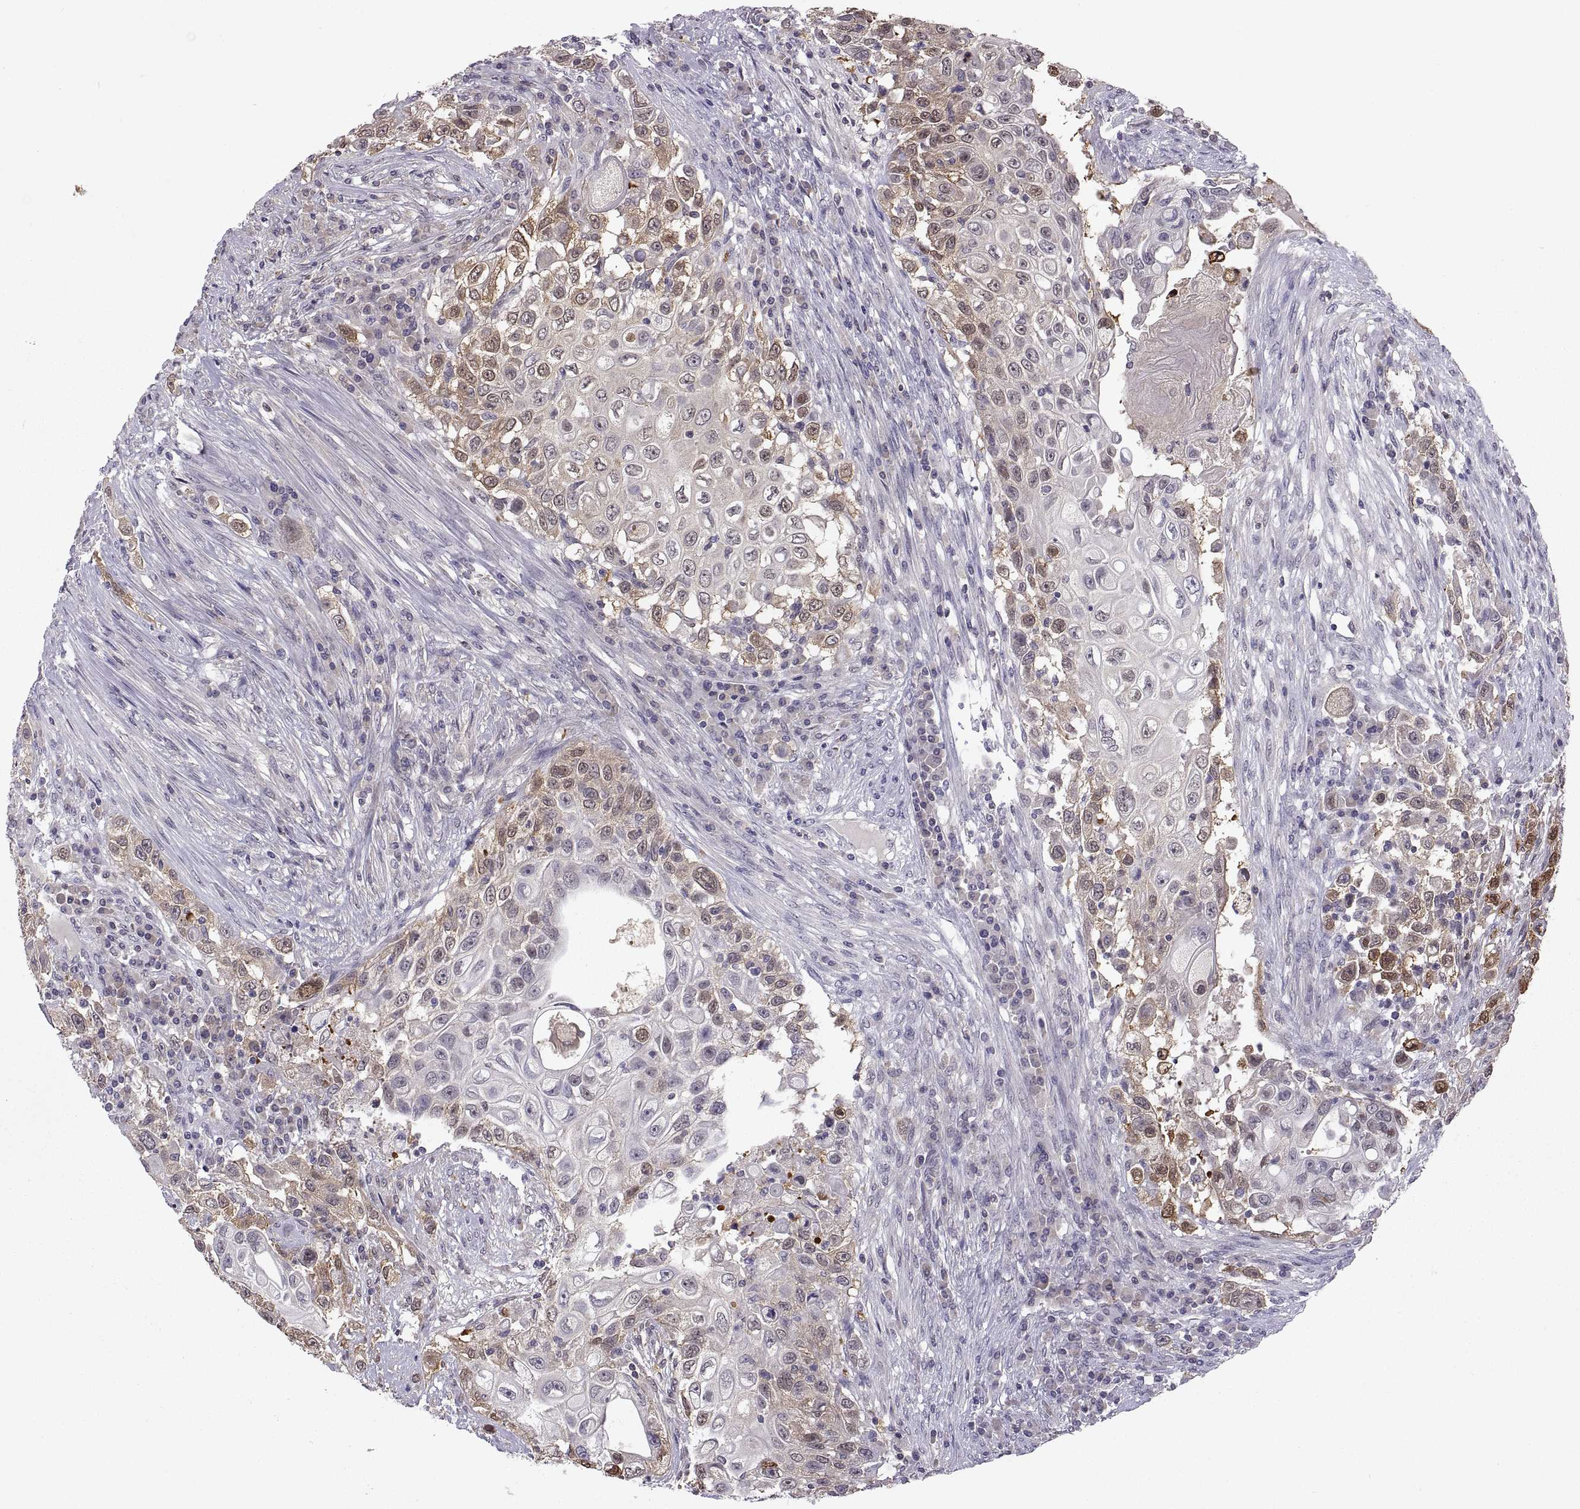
{"staining": {"intensity": "weak", "quantity": "25%-75%", "location": "cytoplasmic/membranous"}, "tissue": "urothelial cancer", "cell_type": "Tumor cells", "image_type": "cancer", "snomed": [{"axis": "morphology", "description": "Urothelial carcinoma, High grade"}, {"axis": "topography", "description": "Urinary bladder"}], "caption": "Urothelial cancer stained with a brown dye shows weak cytoplasmic/membranous positive staining in about 25%-75% of tumor cells.", "gene": "FGF9", "patient": {"sex": "female", "age": 56}}